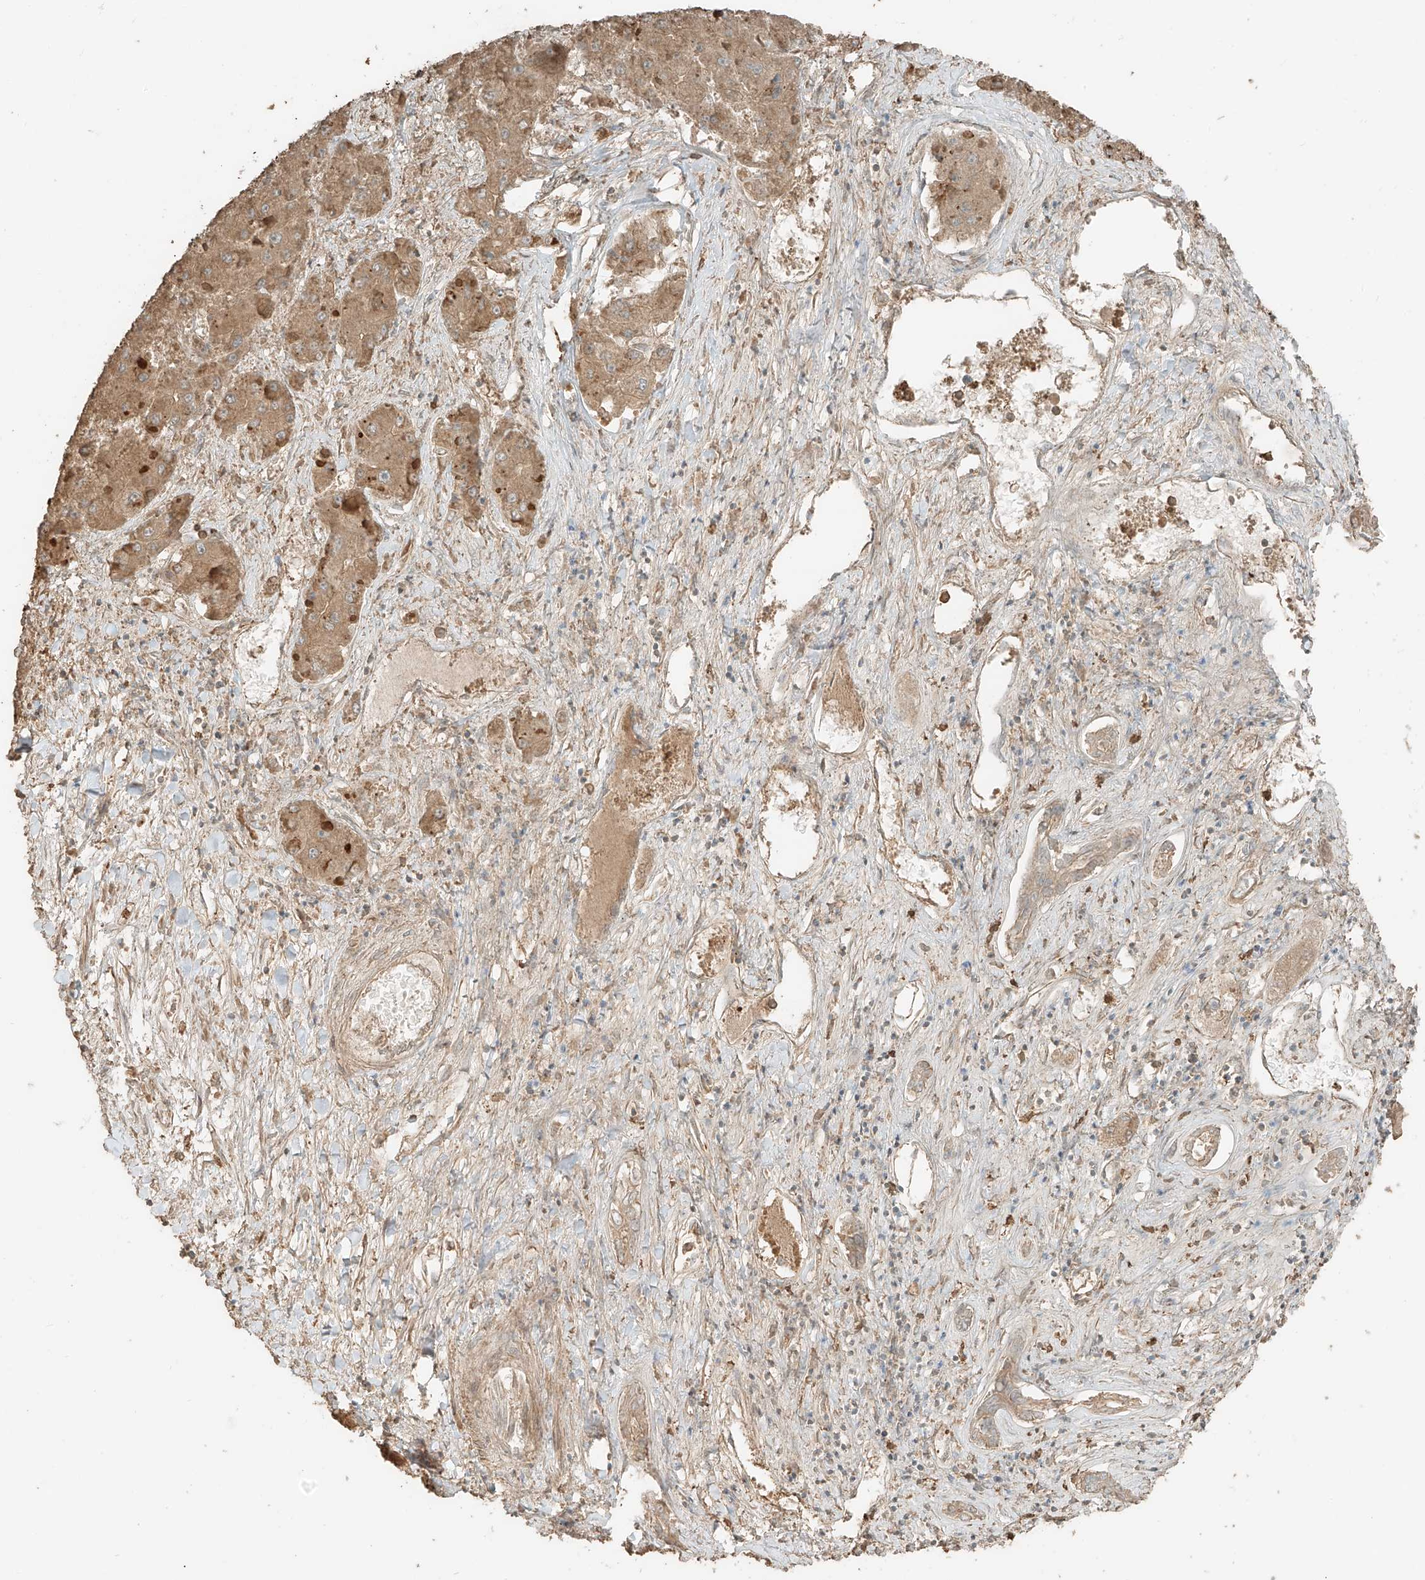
{"staining": {"intensity": "moderate", "quantity": ">75%", "location": "cytoplasmic/membranous"}, "tissue": "liver cancer", "cell_type": "Tumor cells", "image_type": "cancer", "snomed": [{"axis": "morphology", "description": "Carcinoma, Hepatocellular, NOS"}, {"axis": "topography", "description": "Liver"}], "caption": "Hepatocellular carcinoma (liver) stained for a protein (brown) demonstrates moderate cytoplasmic/membranous positive expression in about >75% of tumor cells.", "gene": "RFTN2", "patient": {"sex": "female", "age": 73}}